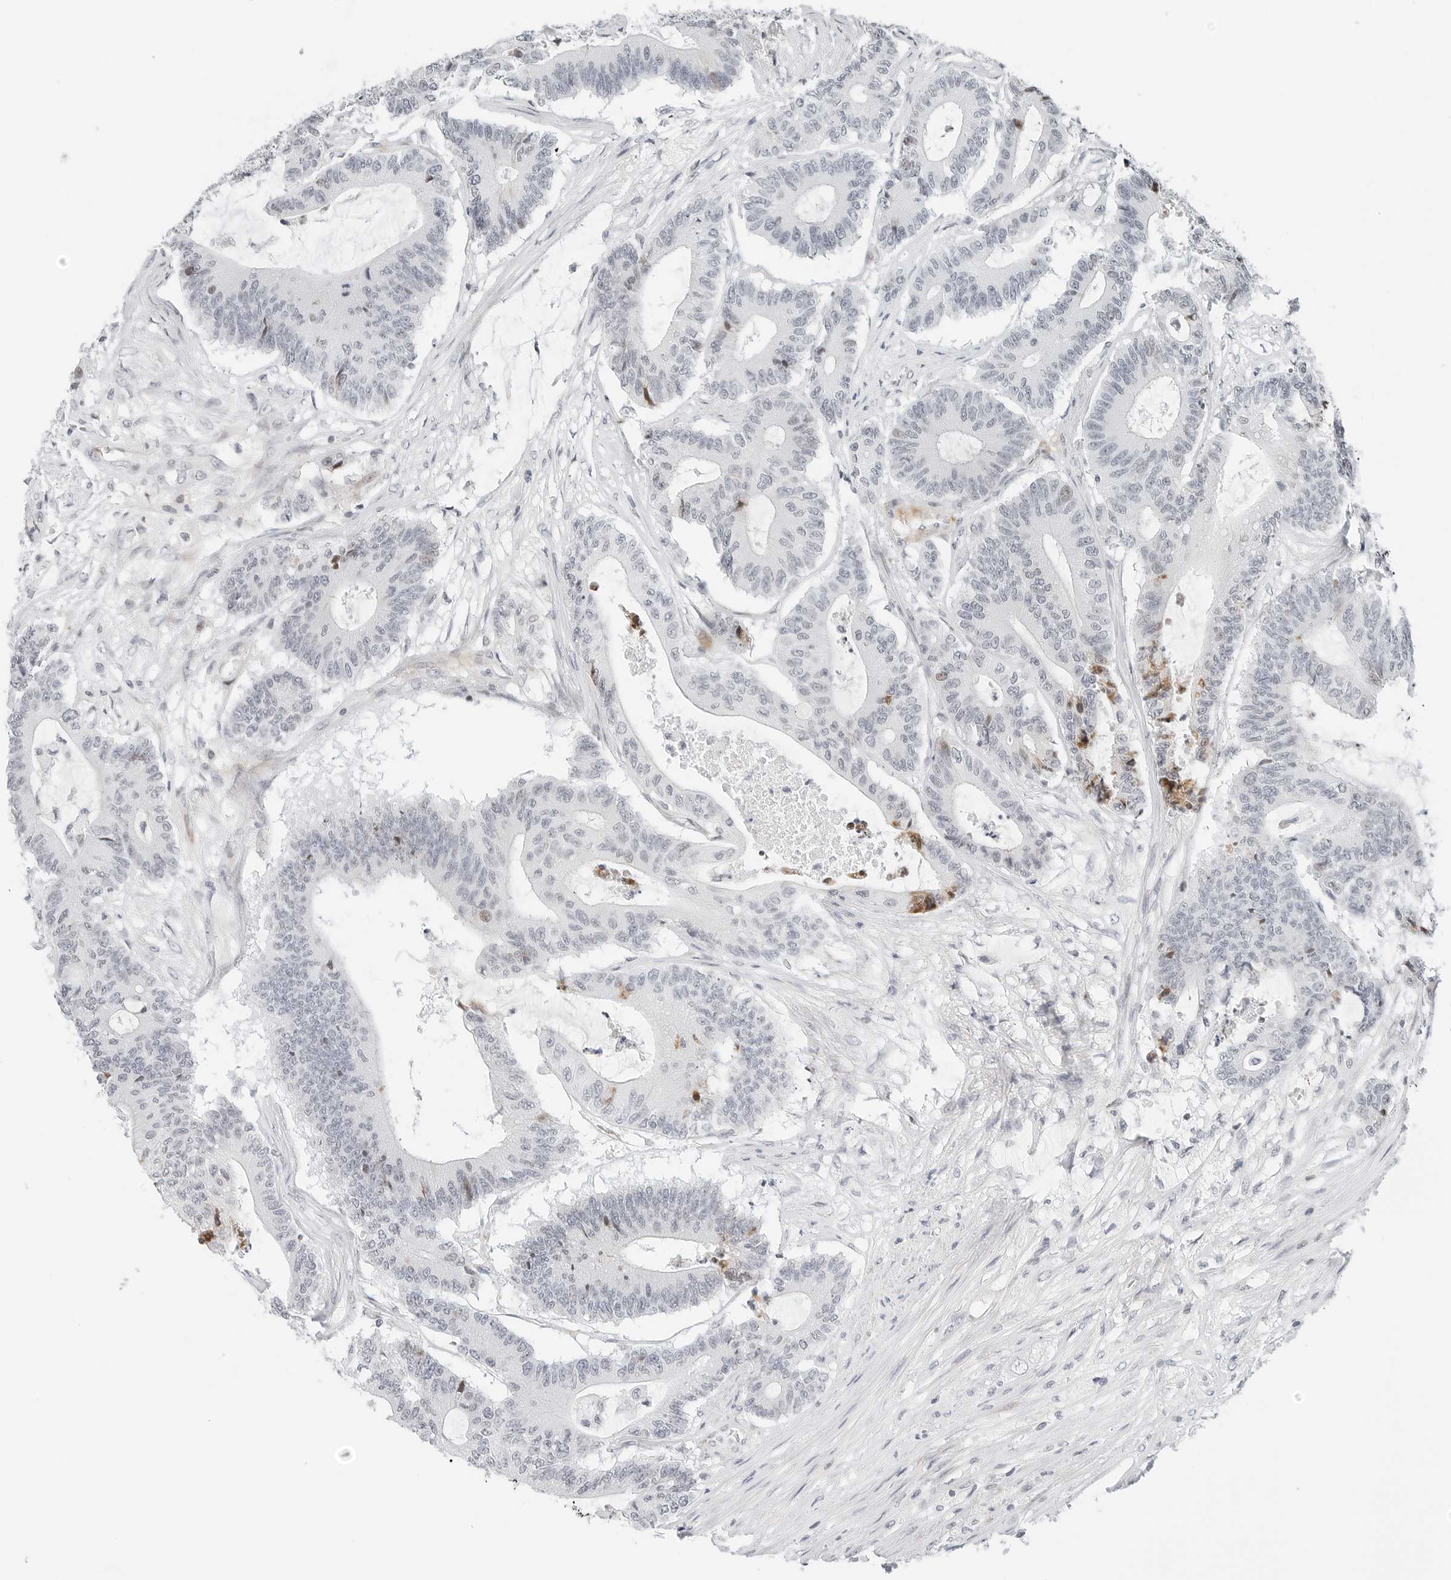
{"staining": {"intensity": "negative", "quantity": "none", "location": "none"}, "tissue": "colorectal cancer", "cell_type": "Tumor cells", "image_type": "cancer", "snomed": [{"axis": "morphology", "description": "Adenocarcinoma, NOS"}, {"axis": "topography", "description": "Colon"}], "caption": "The histopathology image displays no significant staining in tumor cells of colorectal cancer.", "gene": "PARP10", "patient": {"sex": "female", "age": 84}}